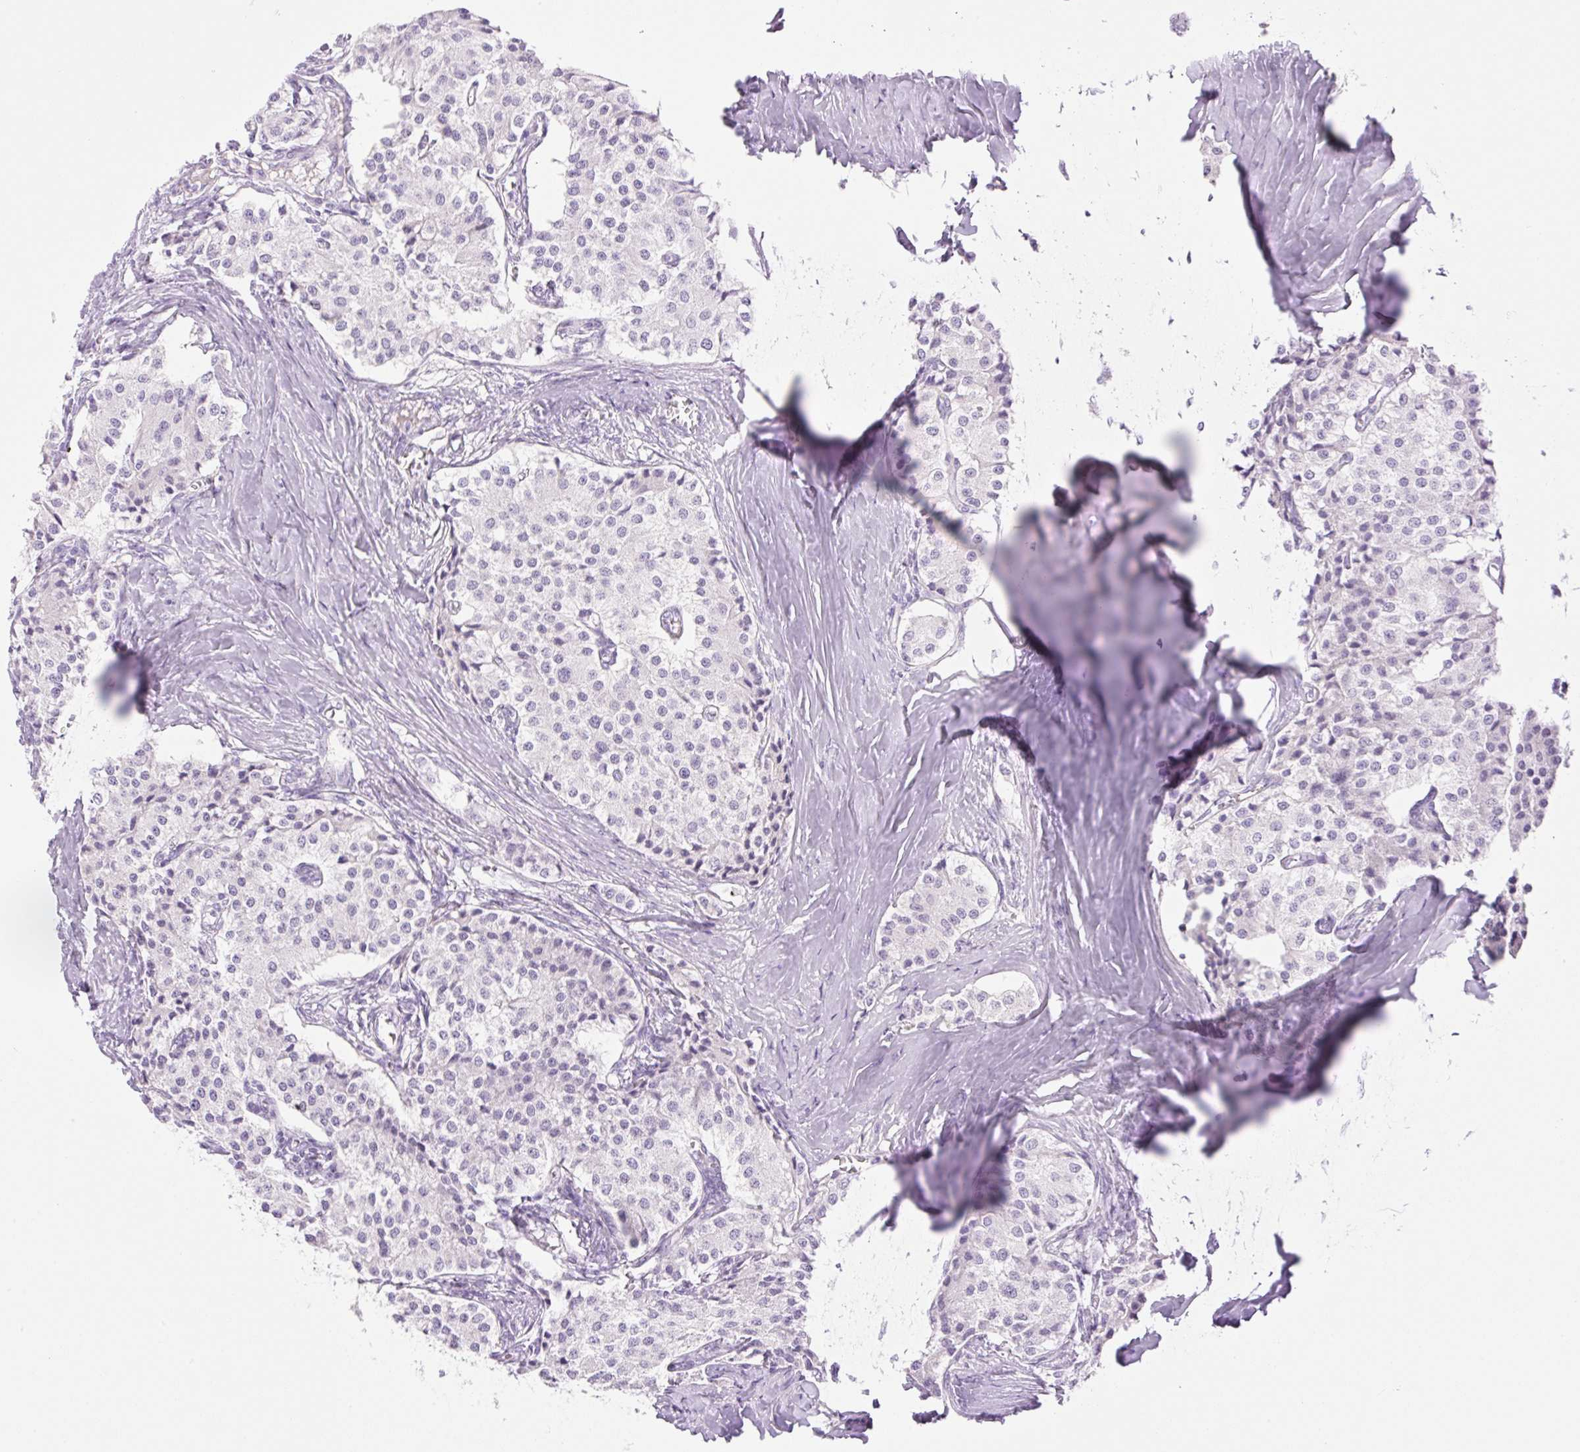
{"staining": {"intensity": "negative", "quantity": "none", "location": "none"}, "tissue": "carcinoid", "cell_type": "Tumor cells", "image_type": "cancer", "snomed": [{"axis": "morphology", "description": "Carcinoid, malignant, NOS"}, {"axis": "topography", "description": "Colon"}], "caption": "Immunohistochemistry (IHC) photomicrograph of neoplastic tissue: human carcinoid (malignant) stained with DAB exhibits no significant protein expression in tumor cells.", "gene": "PALM3", "patient": {"sex": "female", "age": 52}}